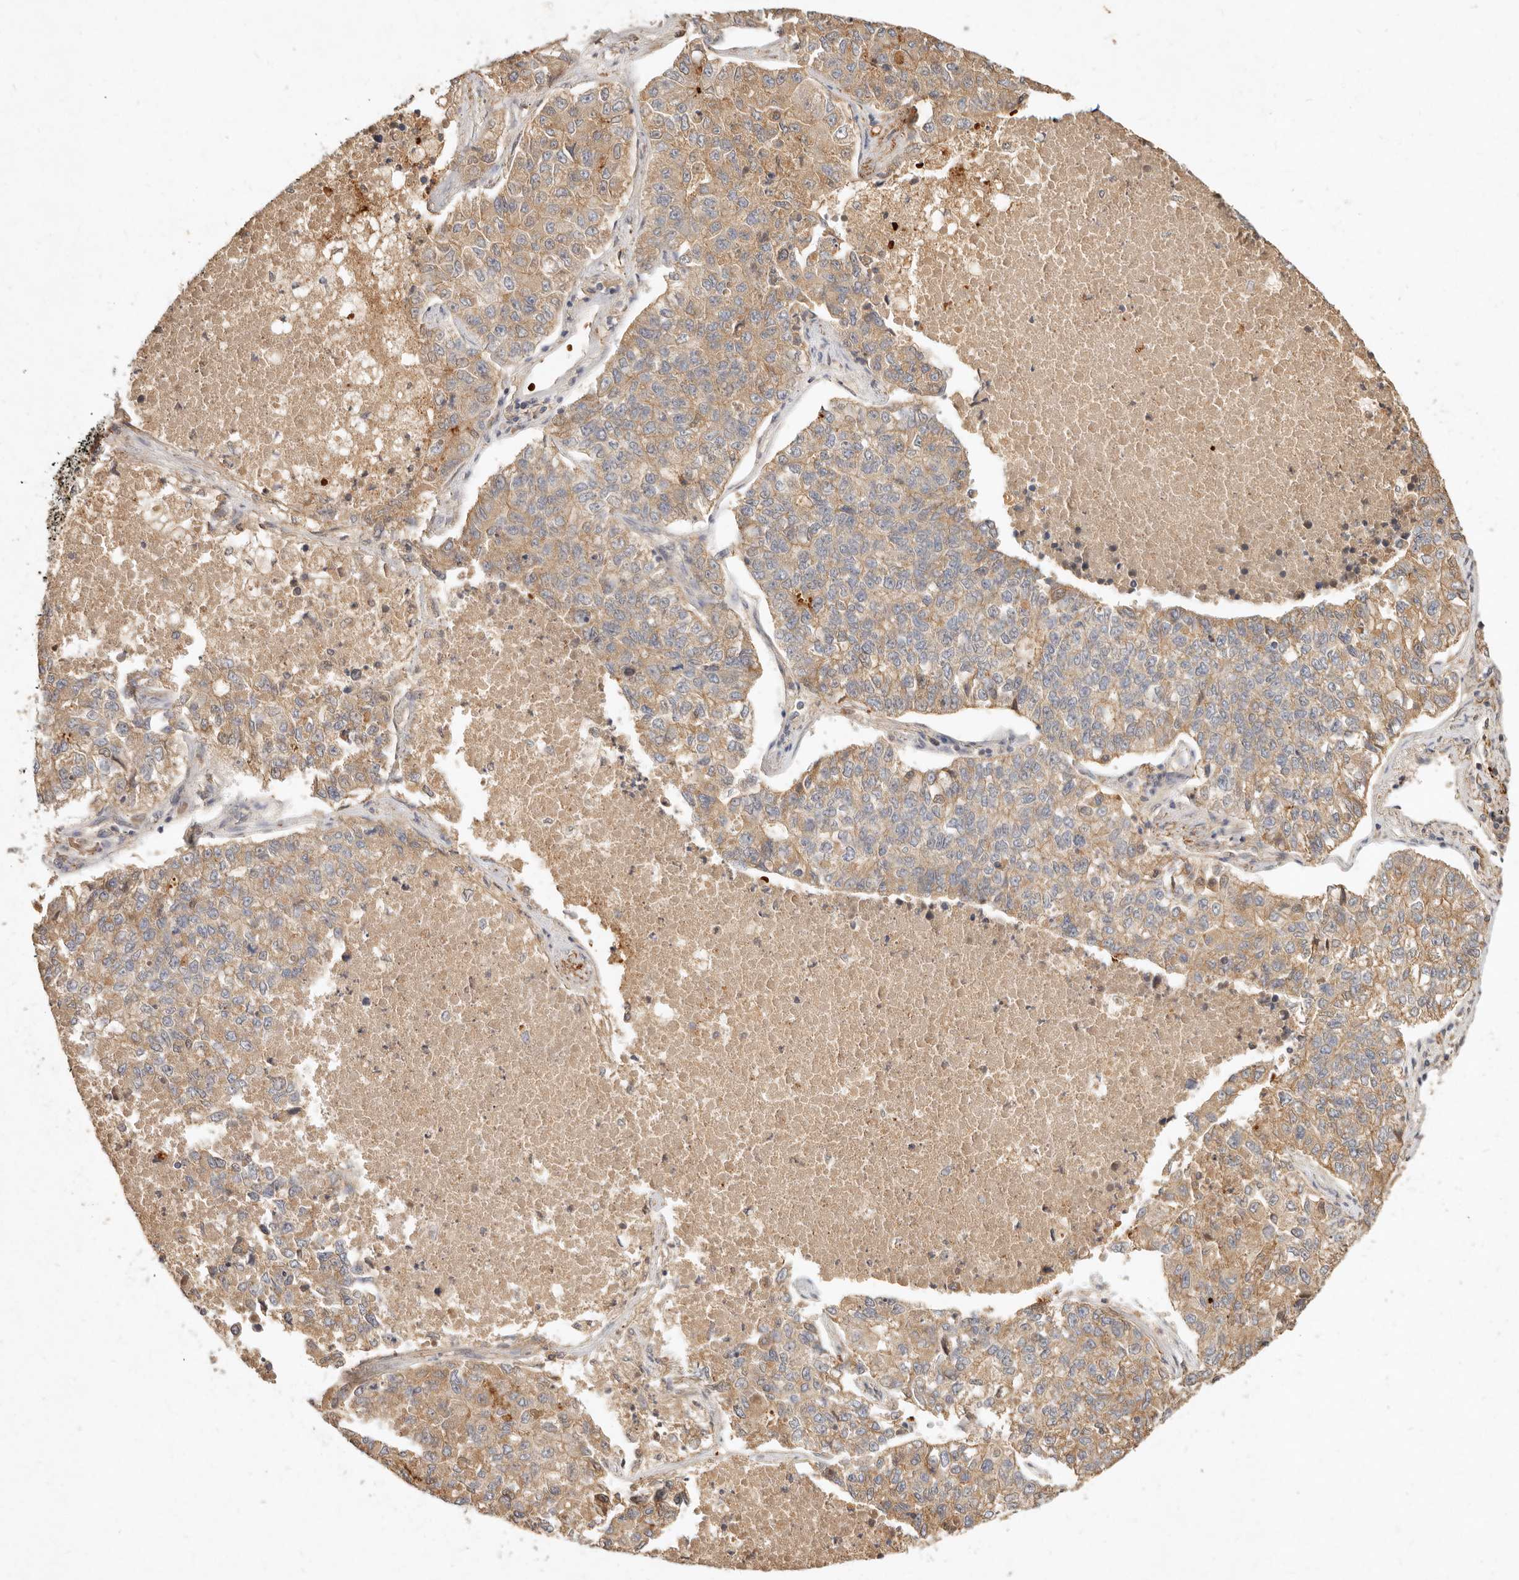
{"staining": {"intensity": "moderate", "quantity": ">75%", "location": "cytoplasmic/membranous"}, "tissue": "lung cancer", "cell_type": "Tumor cells", "image_type": "cancer", "snomed": [{"axis": "morphology", "description": "Adenocarcinoma, NOS"}, {"axis": "topography", "description": "Lung"}], "caption": "Immunohistochemistry (DAB (3,3'-diaminobenzidine)) staining of lung adenocarcinoma reveals moderate cytoplasmic/membranous protein positivity in approximately >75% of tumor cells.", "gene": "FREM2", "patient": {"sex": "male", "age": 49}}